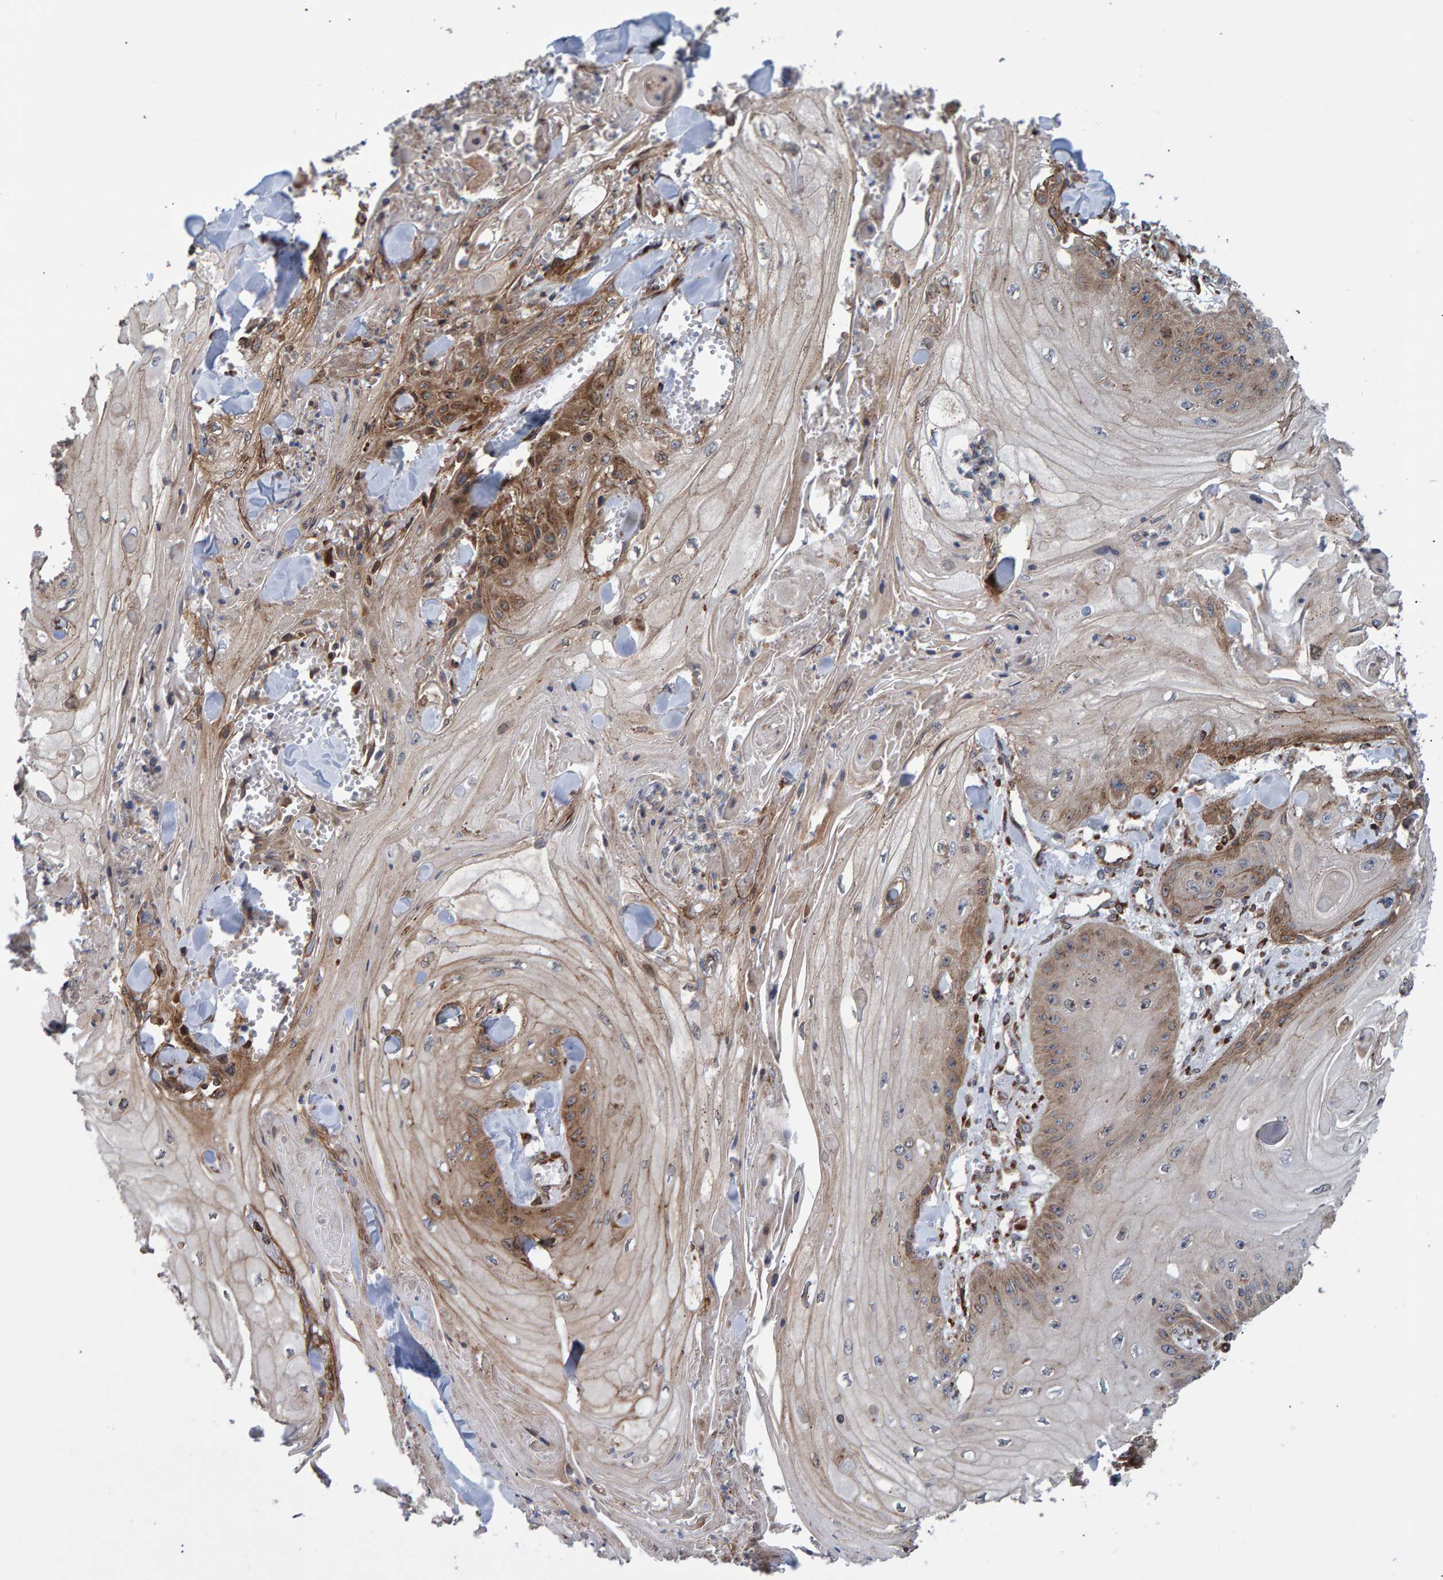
{"staining": {"intensity": "moderate", "quantity": "25%-75%", "location": "cytoplasmic/membranous"}, "tissue": "skin cancer", "cell_type": "Tumor cells", "image_type": "cancer", "snomed": [{"axis": "morphology", "description": "Squamous cell carcinoma, NOS"}, {"axis": "topography", "description": "Skin"}], "caption": "About 25%-75% of tumor cells in human skin cancer (squamous cell carcinoma) display moderate cytoplasmic/membranous protein staining as visualized by brown immunohistochemical staining.", "gene": "FAM117A", "patient": {"sex": "male", "age": 74}}